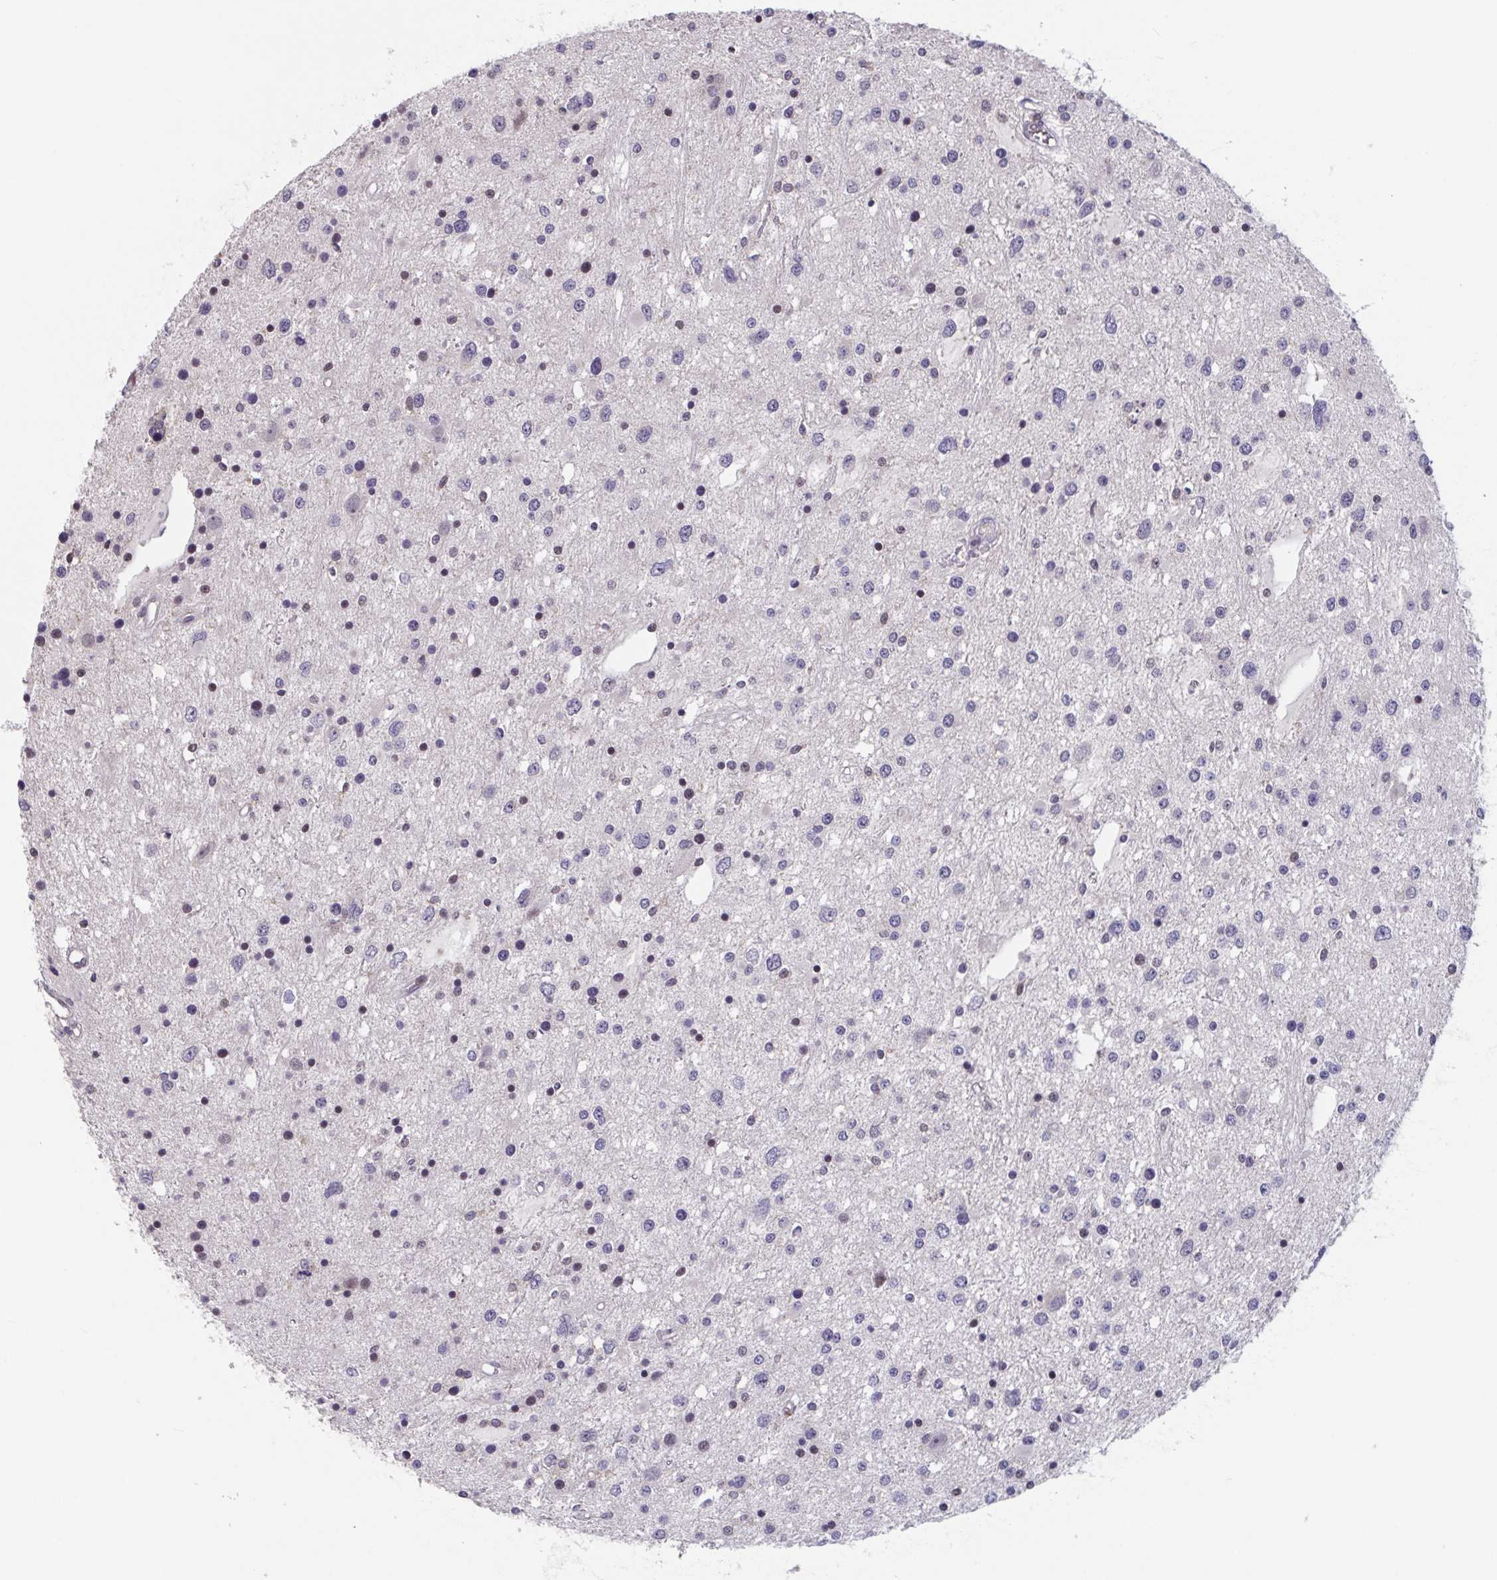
{"staining": {"intensity": "moderate", "quantity": "<25%", "location": "nuclear"}, "tissue": "glioma", "cell_type": "Tumor cells", "image_type": "cancer", "snomed": [{"axis": "morphology", "description": "Glioma, malignant, High grade"}, {"axis": "topography", "description": "Brain"}], "caption": "Immunohistochemistry (DAB) staining of human glioma displays moderate nuclear protein positivity in approximately <25% of tumor cells.", "gene": "RIOK1", "patient": {"sex": "male", "age": 54}}